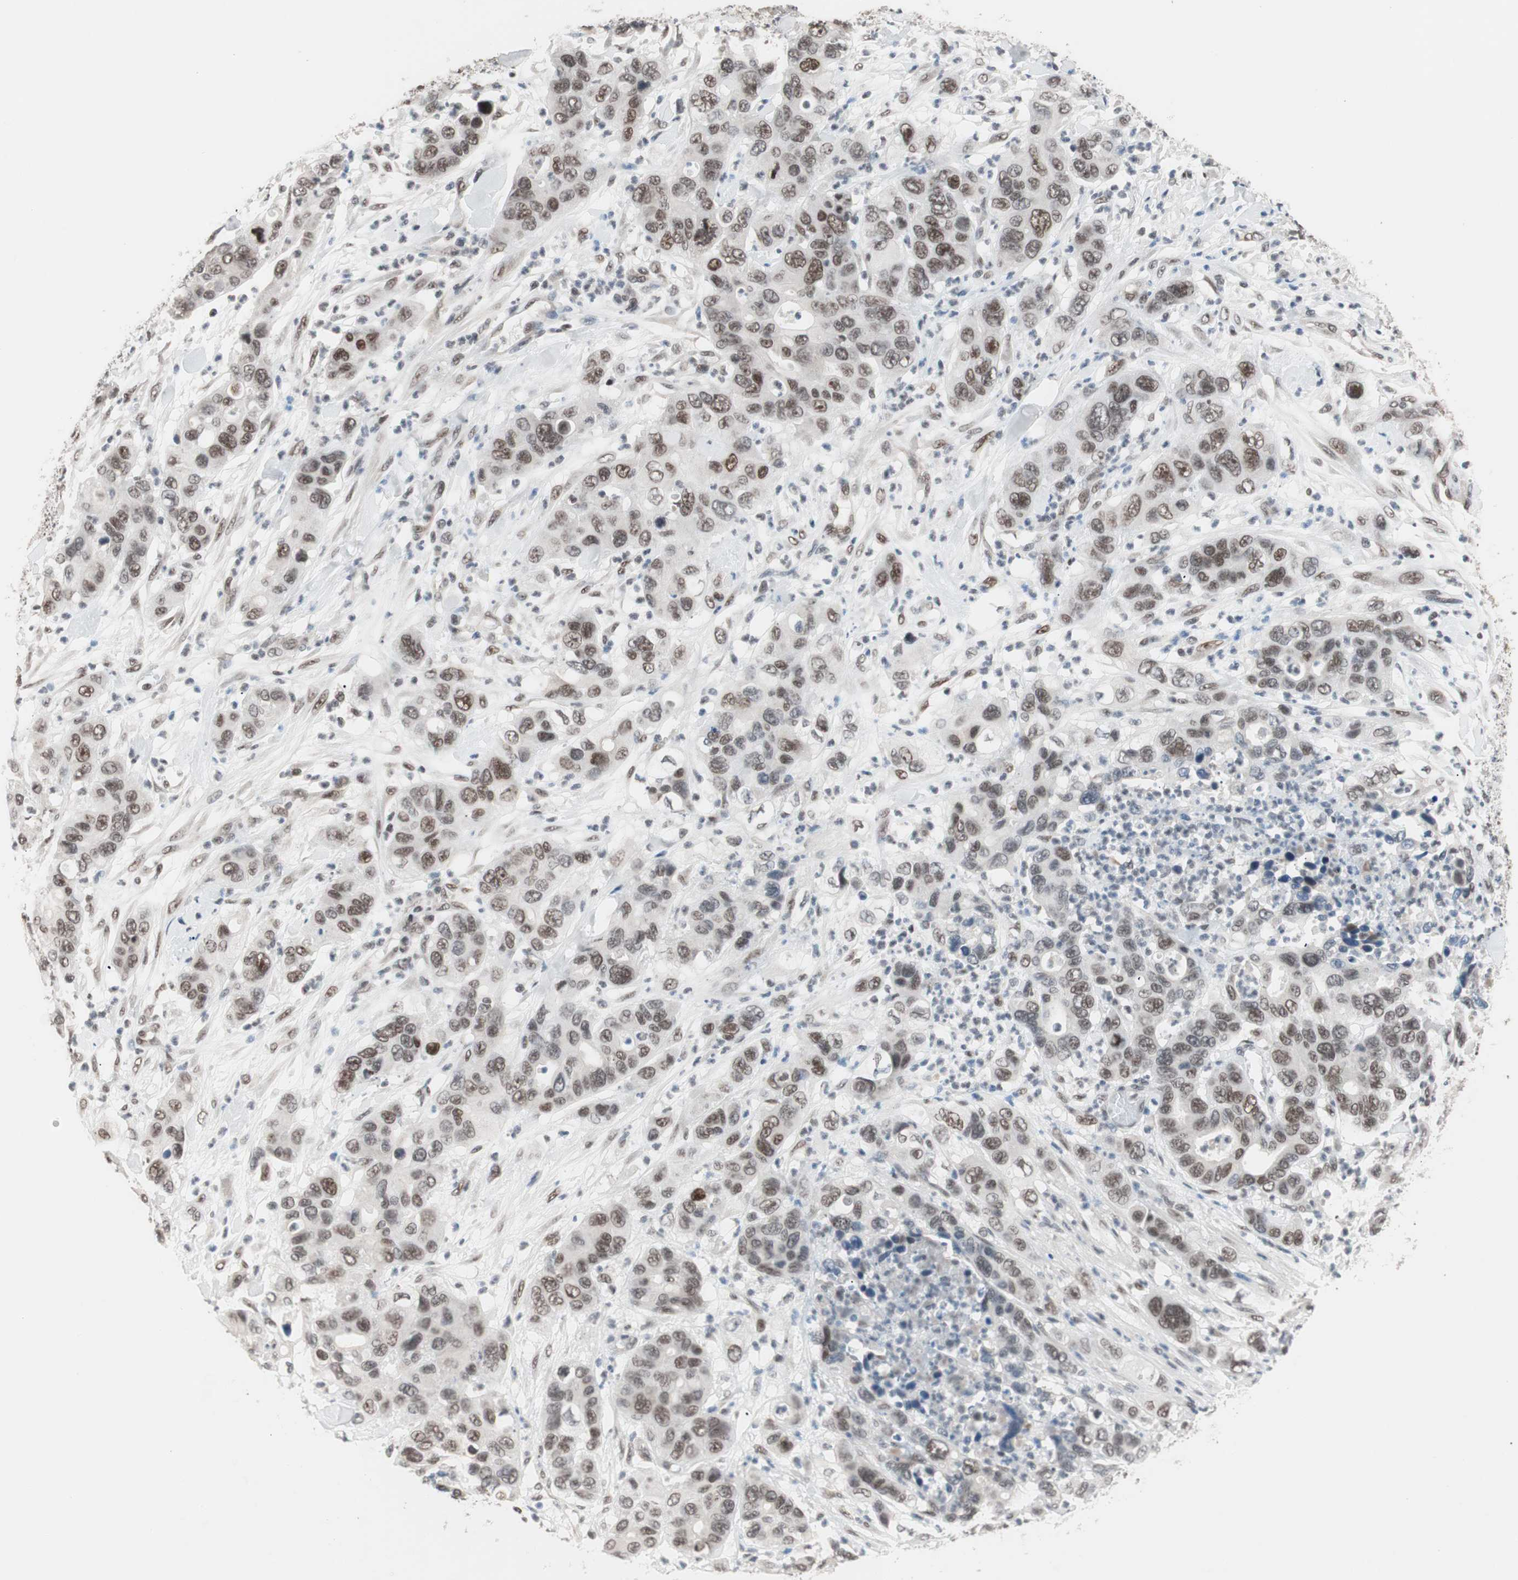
{"staining": {"intensity": "moderate", "quantity": ">75%", "location": "nuclear"}, "tissue": "pancreatic cancer", "cell_type": "Tumor cells", "image_type": "cancer", "snomed": [{"axis": "morphology", "description": "Adenocarcinoma, NOS"}, {"axis": "topography", "description": "Pancreas"}], "caption": "Protein staining demonstrates moderate nuclear expression in about >75% of tumor cells in pancreatic cancer (adenocarcinoma).", "gene": "LIG3", "patient": {"sex": "female", "age": 71}}